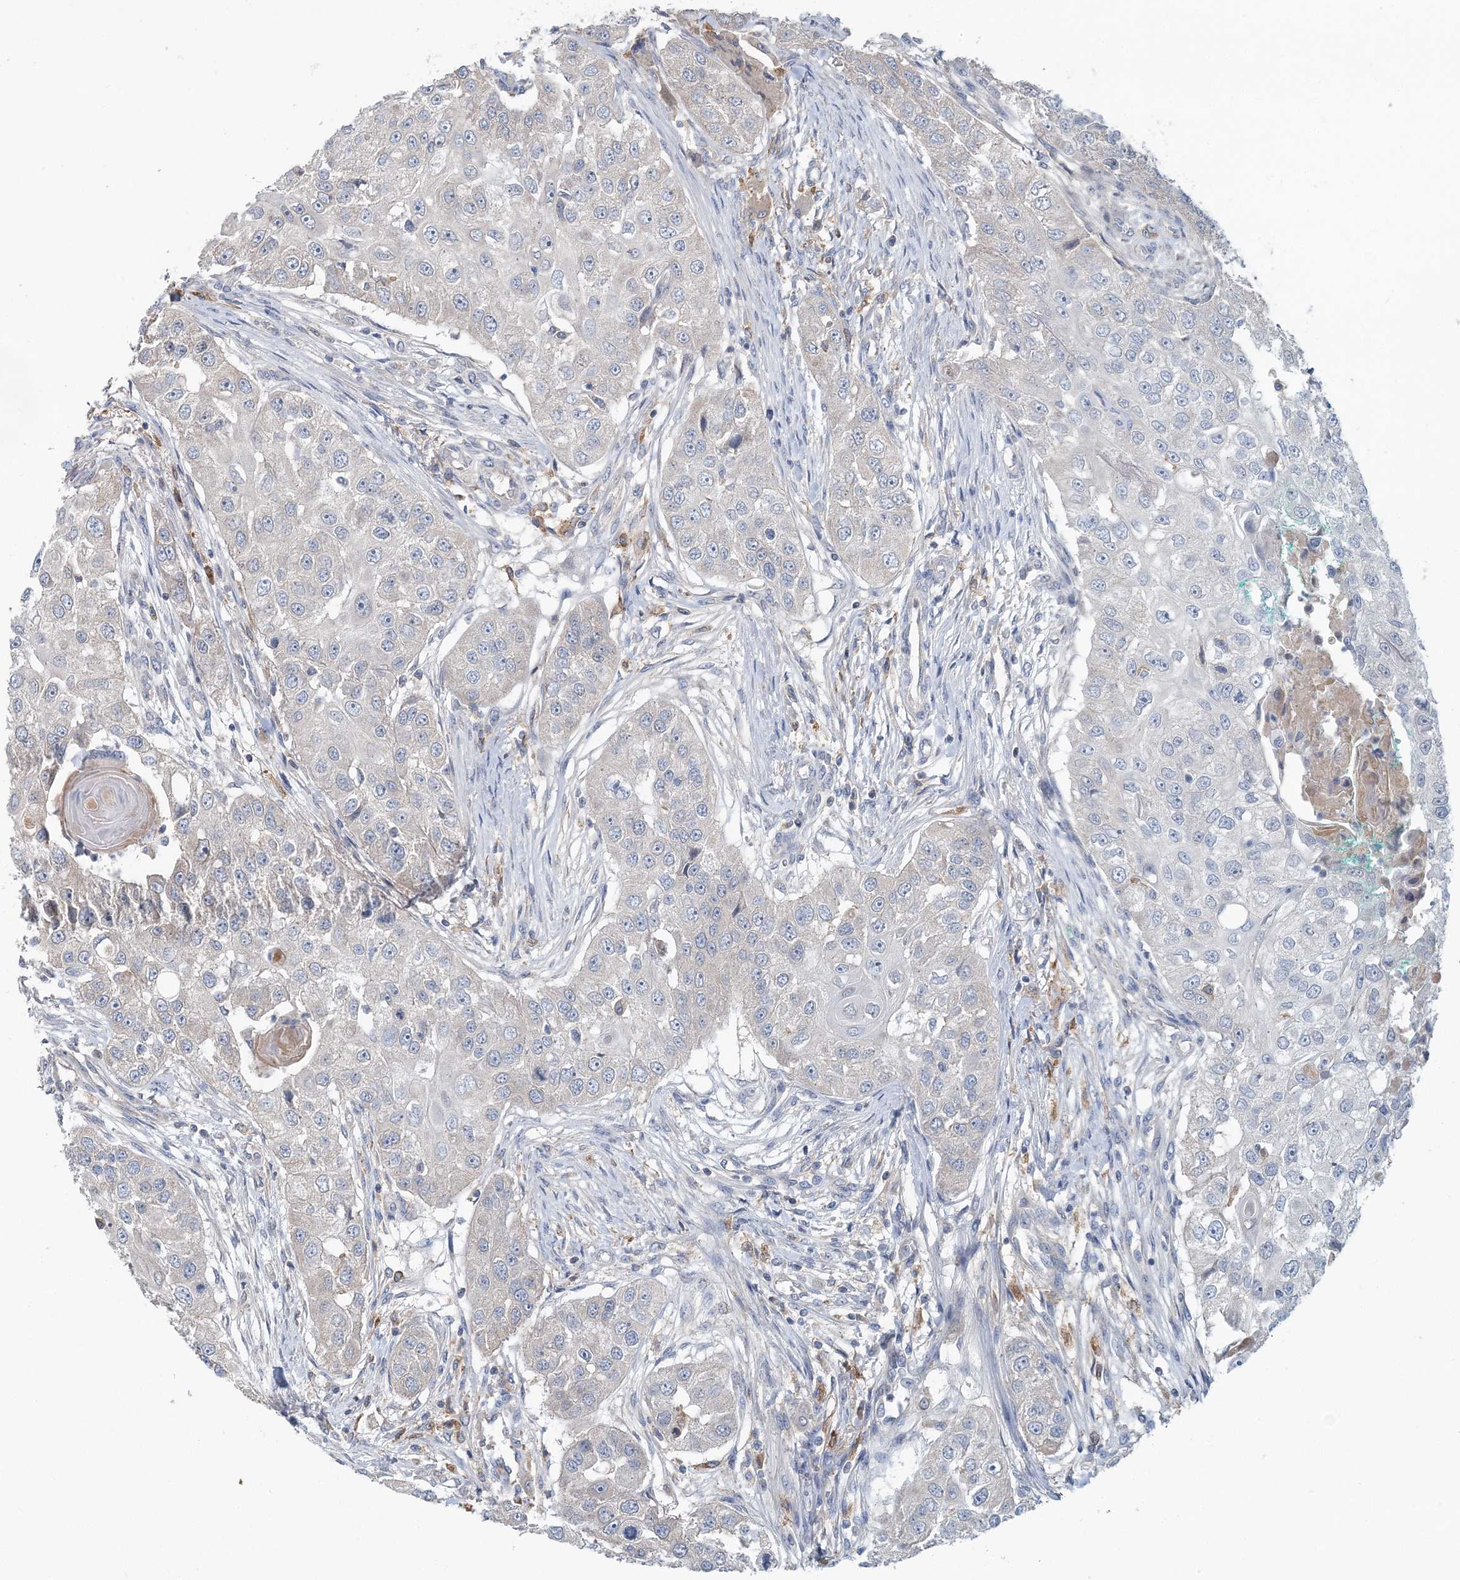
{"staining": {"intensity": "negative", "quantity": "none", "location": "none"}, "tissue": "head and neck cancer", "cell_type": "Tumor cells", "image_type": "cancer", "snomed": [{"axis": "morphology", "description": "Normal tissue, NOS"}, {"axis": "morphology", "description": "Squamous cell carcinoma, NOS"}, {"axis": "topography", "description": "Skeletal muscle"}, {"axis": "topography", "description": "Head-Neck"}], "caption": "The micrograph demonstrates no staining of tumor cells in head and neck cancer.", "gene": "RNF25", "patient": {"sex": "male", "age": 51}}